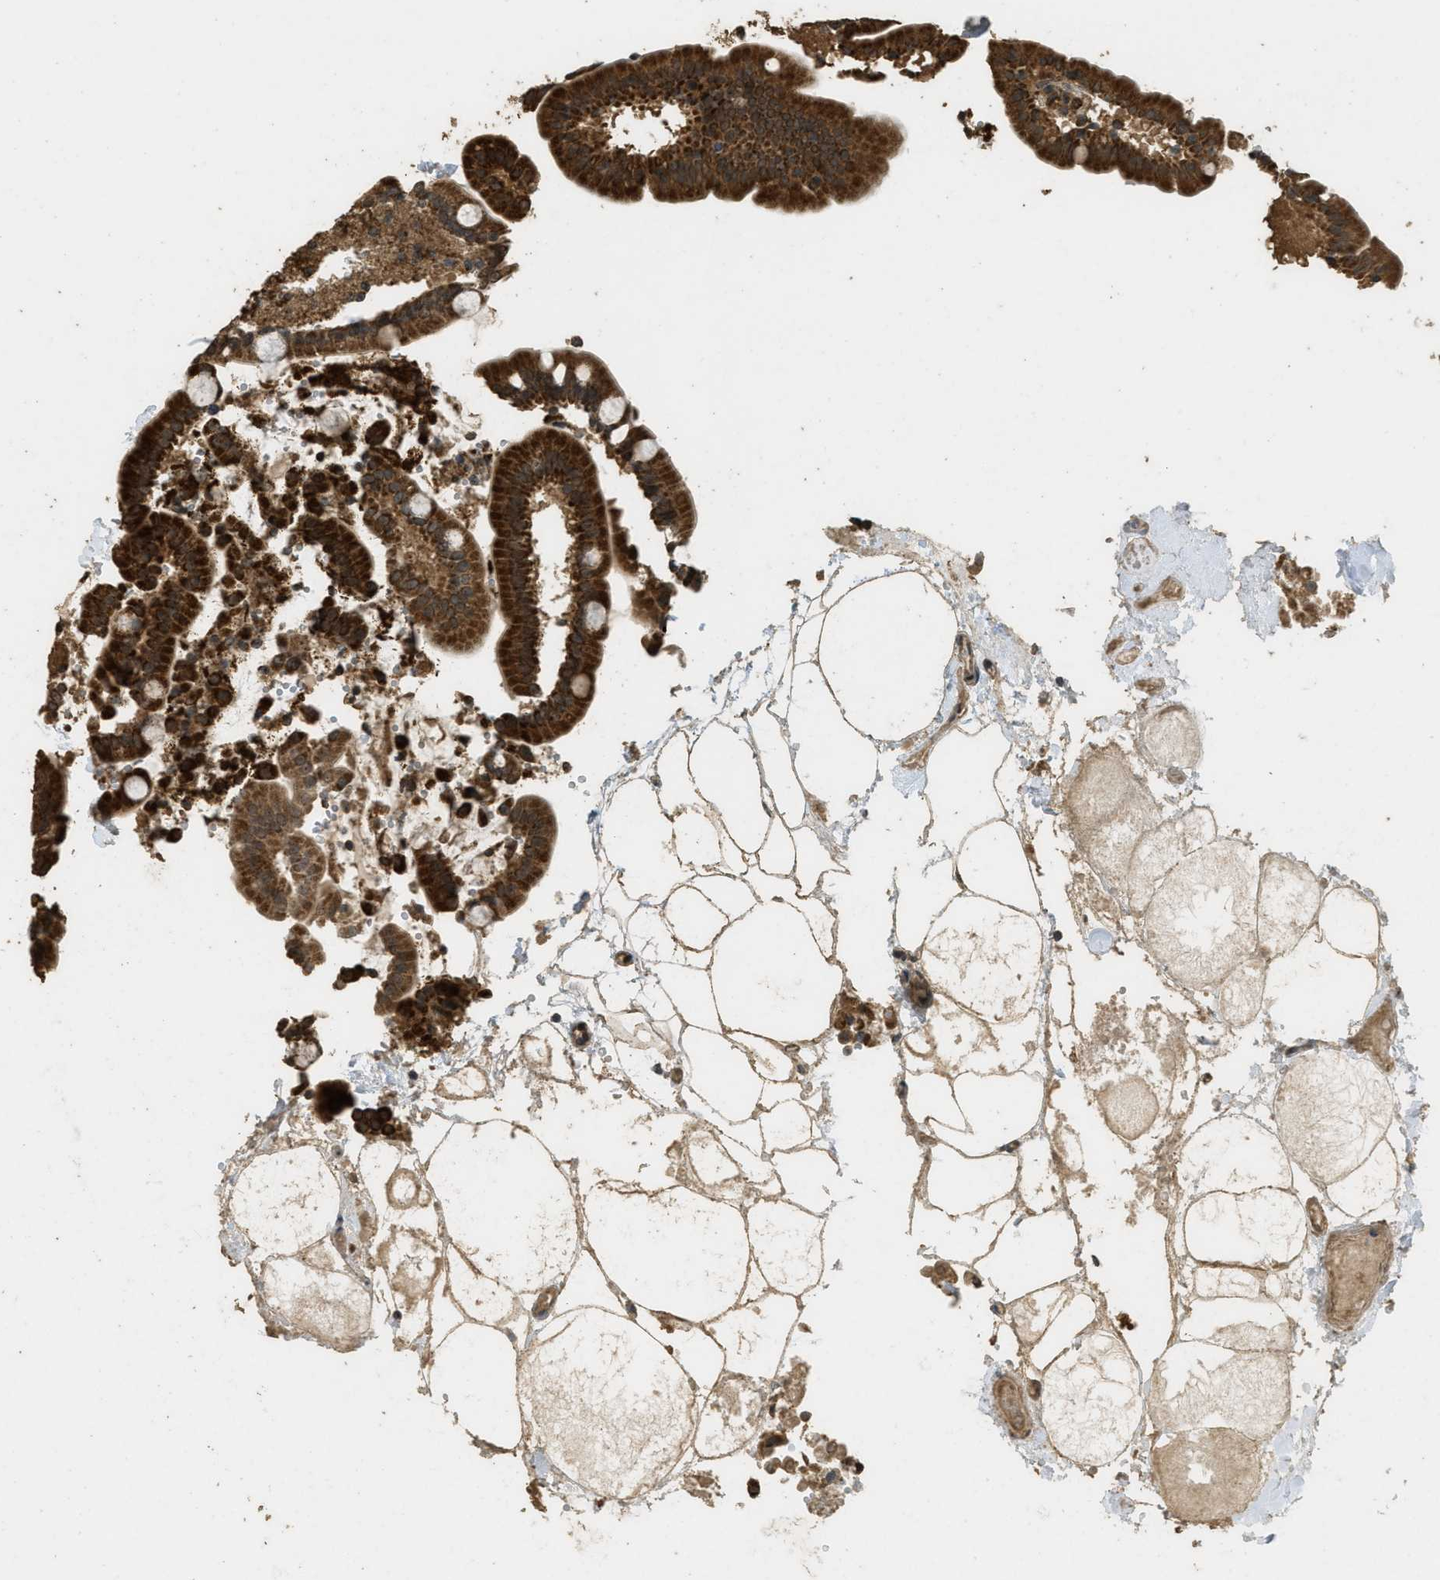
{"staining": {"intensity": "strong", "quantity": ">75%", "location": "cytoplasmic/membranous"}, "tissue": "duodenum", "cell_type": "Glandular cells", "image_type": "normal", "snomed": [{"axis": "morphology", "description": "Normal tissue, NOS"}, {"axis": "topography", "description": "Duodenum"}], "caption": "Strong cytoplasmic/membranous staining is appreciated in about >75% of glandular cells in unremarkable duodenum.", "gene": "CTPS1", "patient": {"sex": "male", "age": 54}}